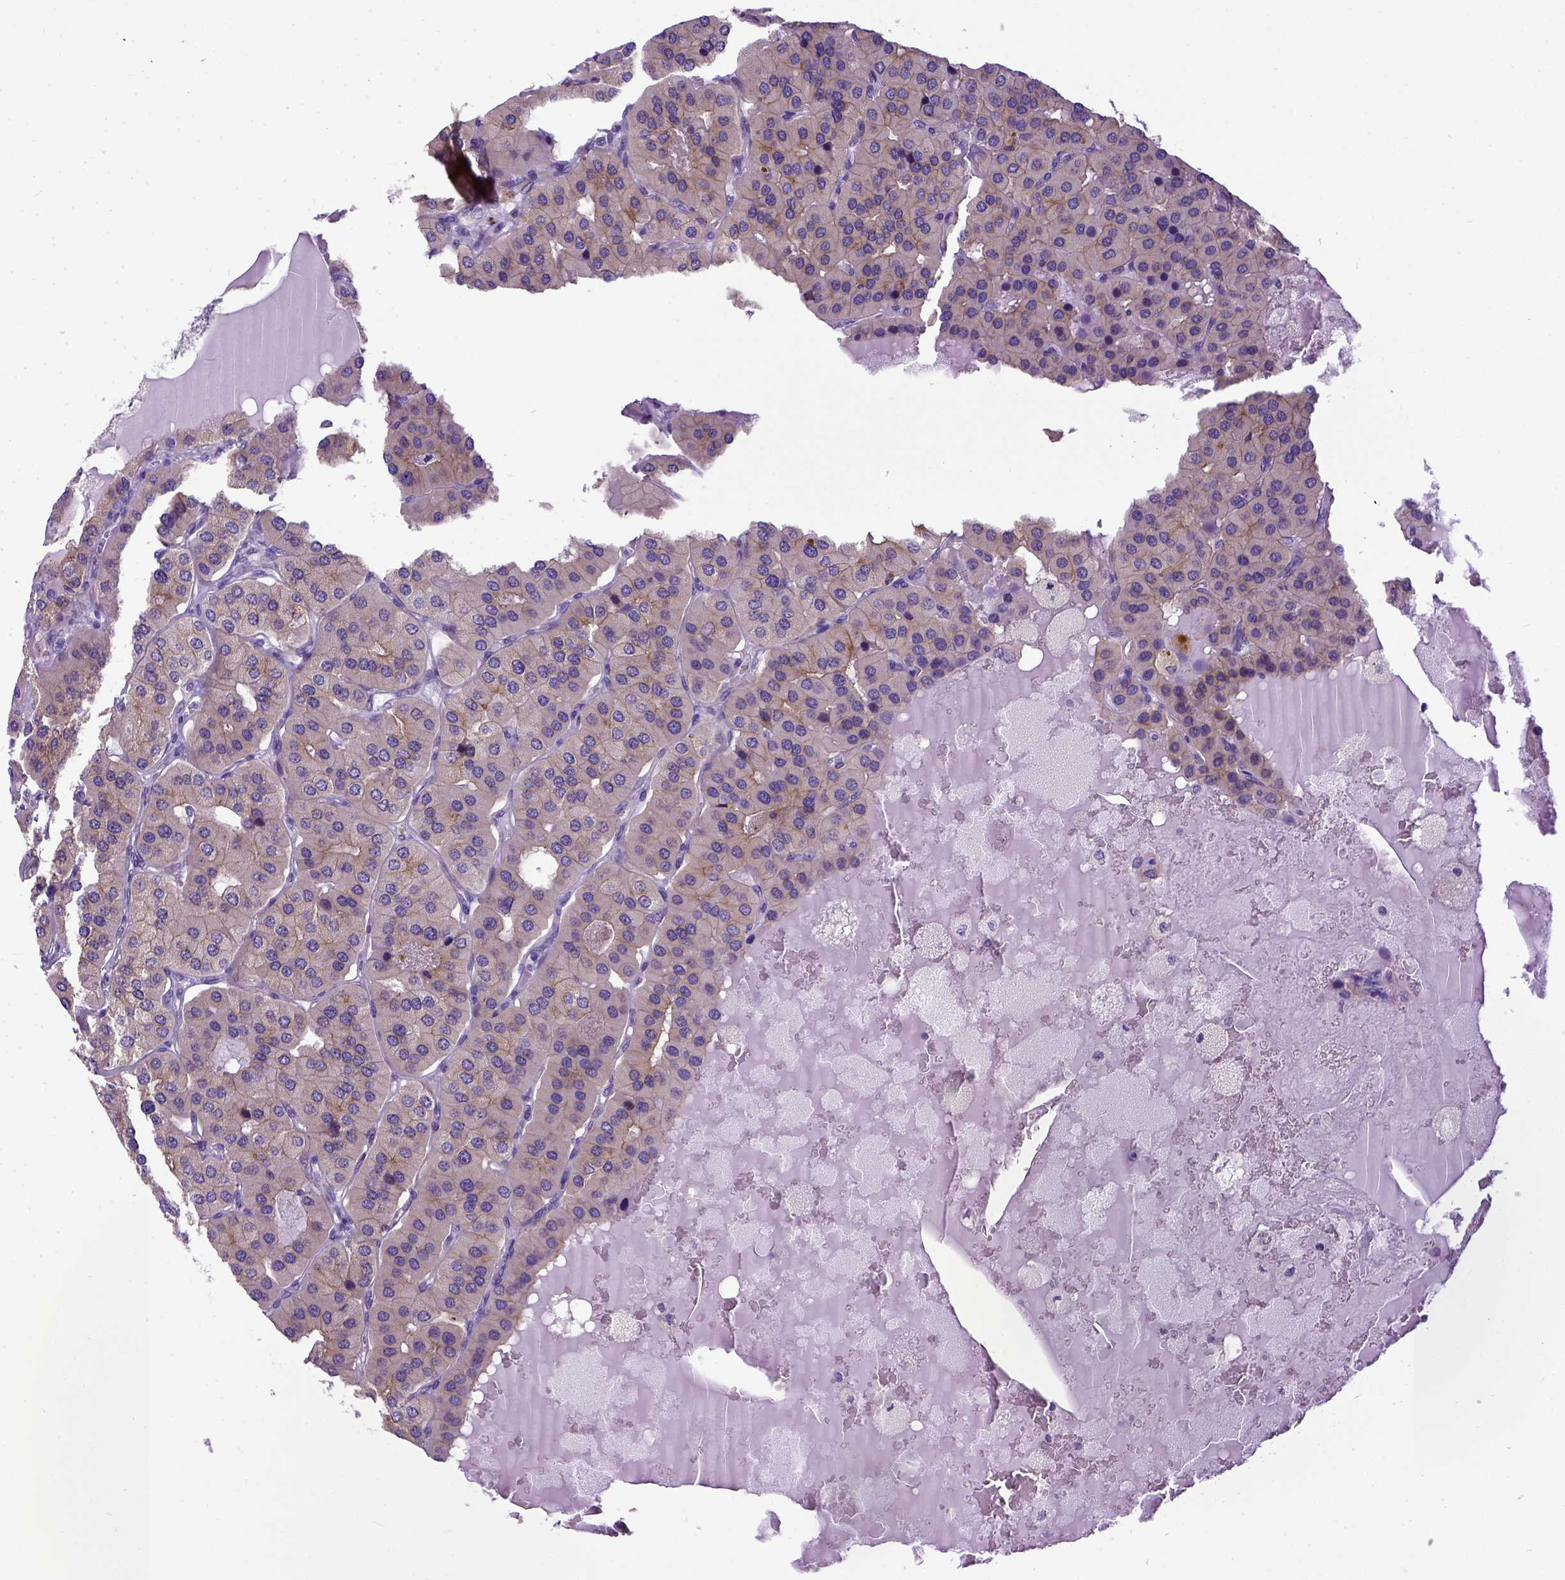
{"staining": {"intensity": "weak", "quantity": ">75%", "location": "cytoplasmic/membranous"}, "tissue": "parathyroid gland", "cell_type": "Glandular cells", "image_type": "normal", "snomed": [{"axis": "morphology", "description": "Normal tissue, NOS"}, {"axis": "morphology", "description": "Adenoma, NOS"}, {"axis": "topography", "description": "Parathyroid gland"}], "caption": "Glandular cells exhibit low levels of weak cytoplasmic/membranous staining in about >75% of cells in unremarkable human parathyroid gland. Ihc stains the protein in brown and the nuclei are stained blue.", "gene": "NEK5", "patient": {"sex": "female", "age": 86}}